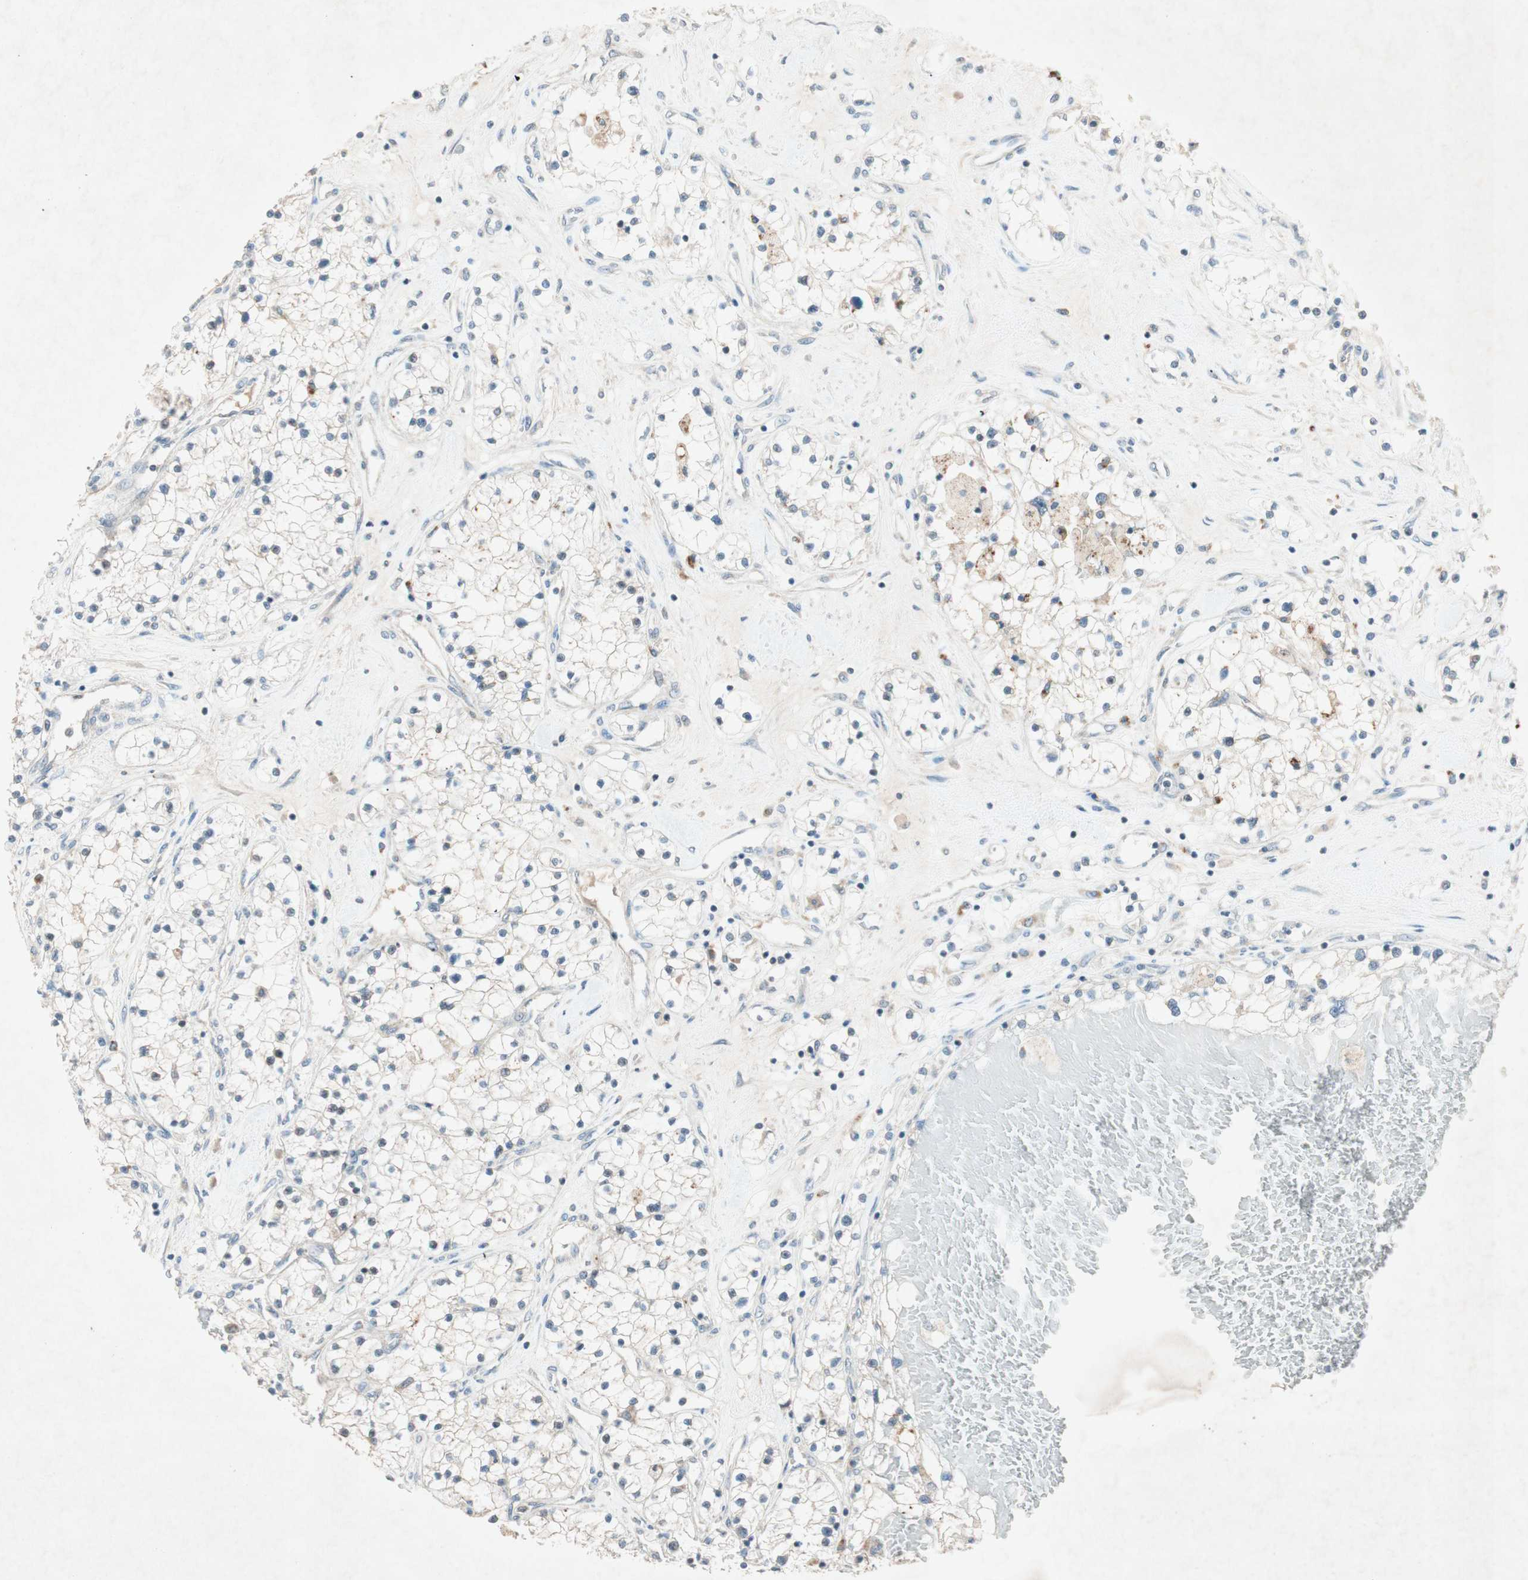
{"staining": {"intensity": "negative", "quantity": "none", "location": "none"}, "tissue": "renal cancer", "cell_type": "Tumor cells", "image_type": "cancer", "snomed": [{"axis": "morphology", "description": "Adenocarcinoma, NOS"}, {"axis": "topography", "description": "Kidney"}], "caption": "This micrograph is of renal cancer stained with IHC to label a protein in brown with the nuclei are counter-stained blue. There is no positivity in tumor cells.", "gene": "NKAIN1", "patient": {"sex": "male", "age": 68}}